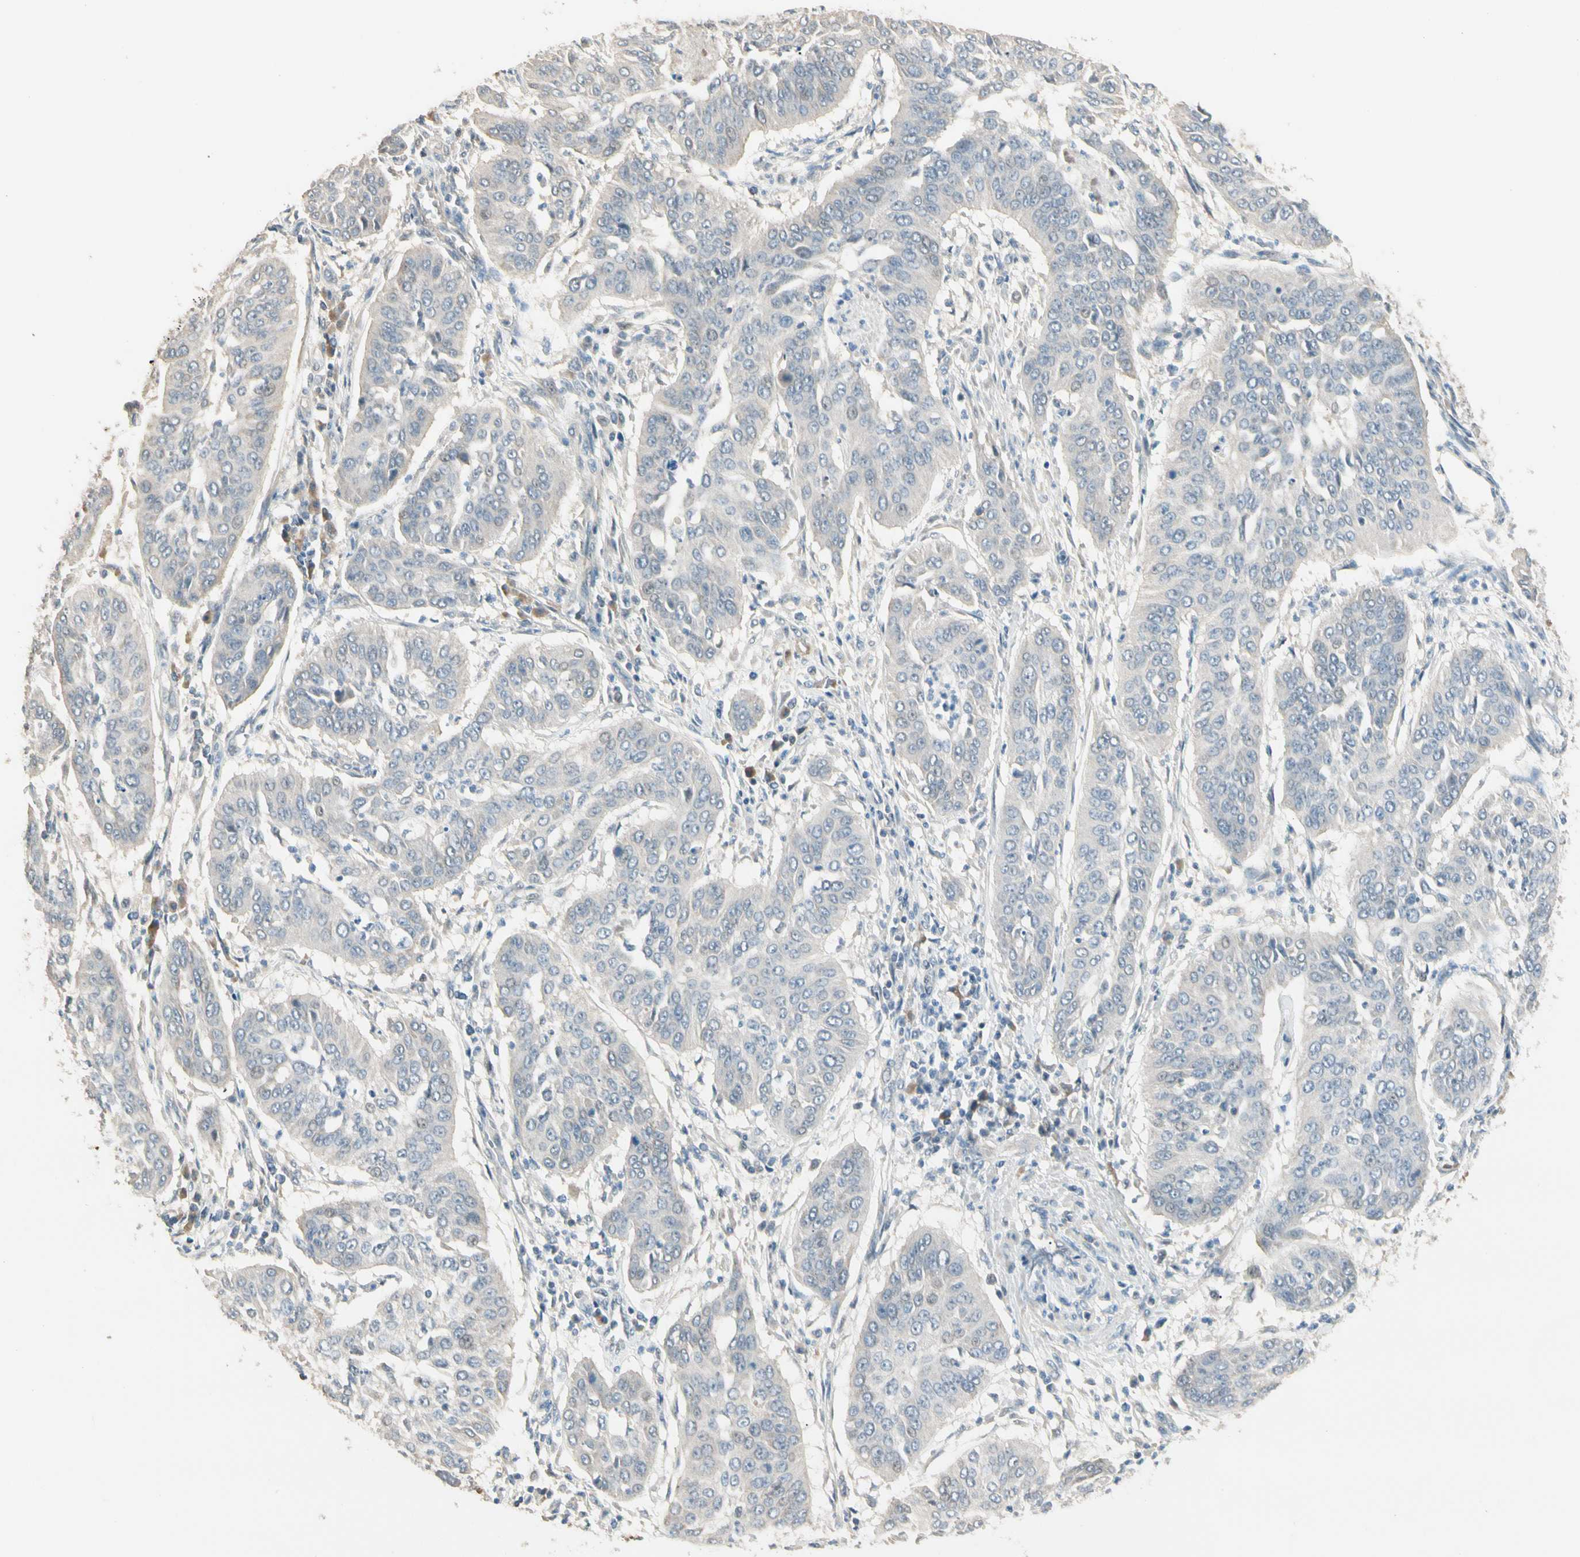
{"staining": {"intensity": "negative", "quantity": "none", "location": "none"}, "tissue": "cervical cancer", "cell_type": "Tumor cells", "image_type": "cancer", "snomed": [{"axis": "morphology", "description": "Normal tissue, NOS"}, {"axis": "morphology", "description": "Squamous cell carcinoma, NOS"}, {"axis": "topography", "description": "Cervix"}], "caption": "This is an immunohistochemistry (IHC) photomicrograph of cervical cancer (squamous cell carcinoma). There is no positivity in tumor cells.", "gene": "GNE", "patient": {"sex": "female", "age": 39}}